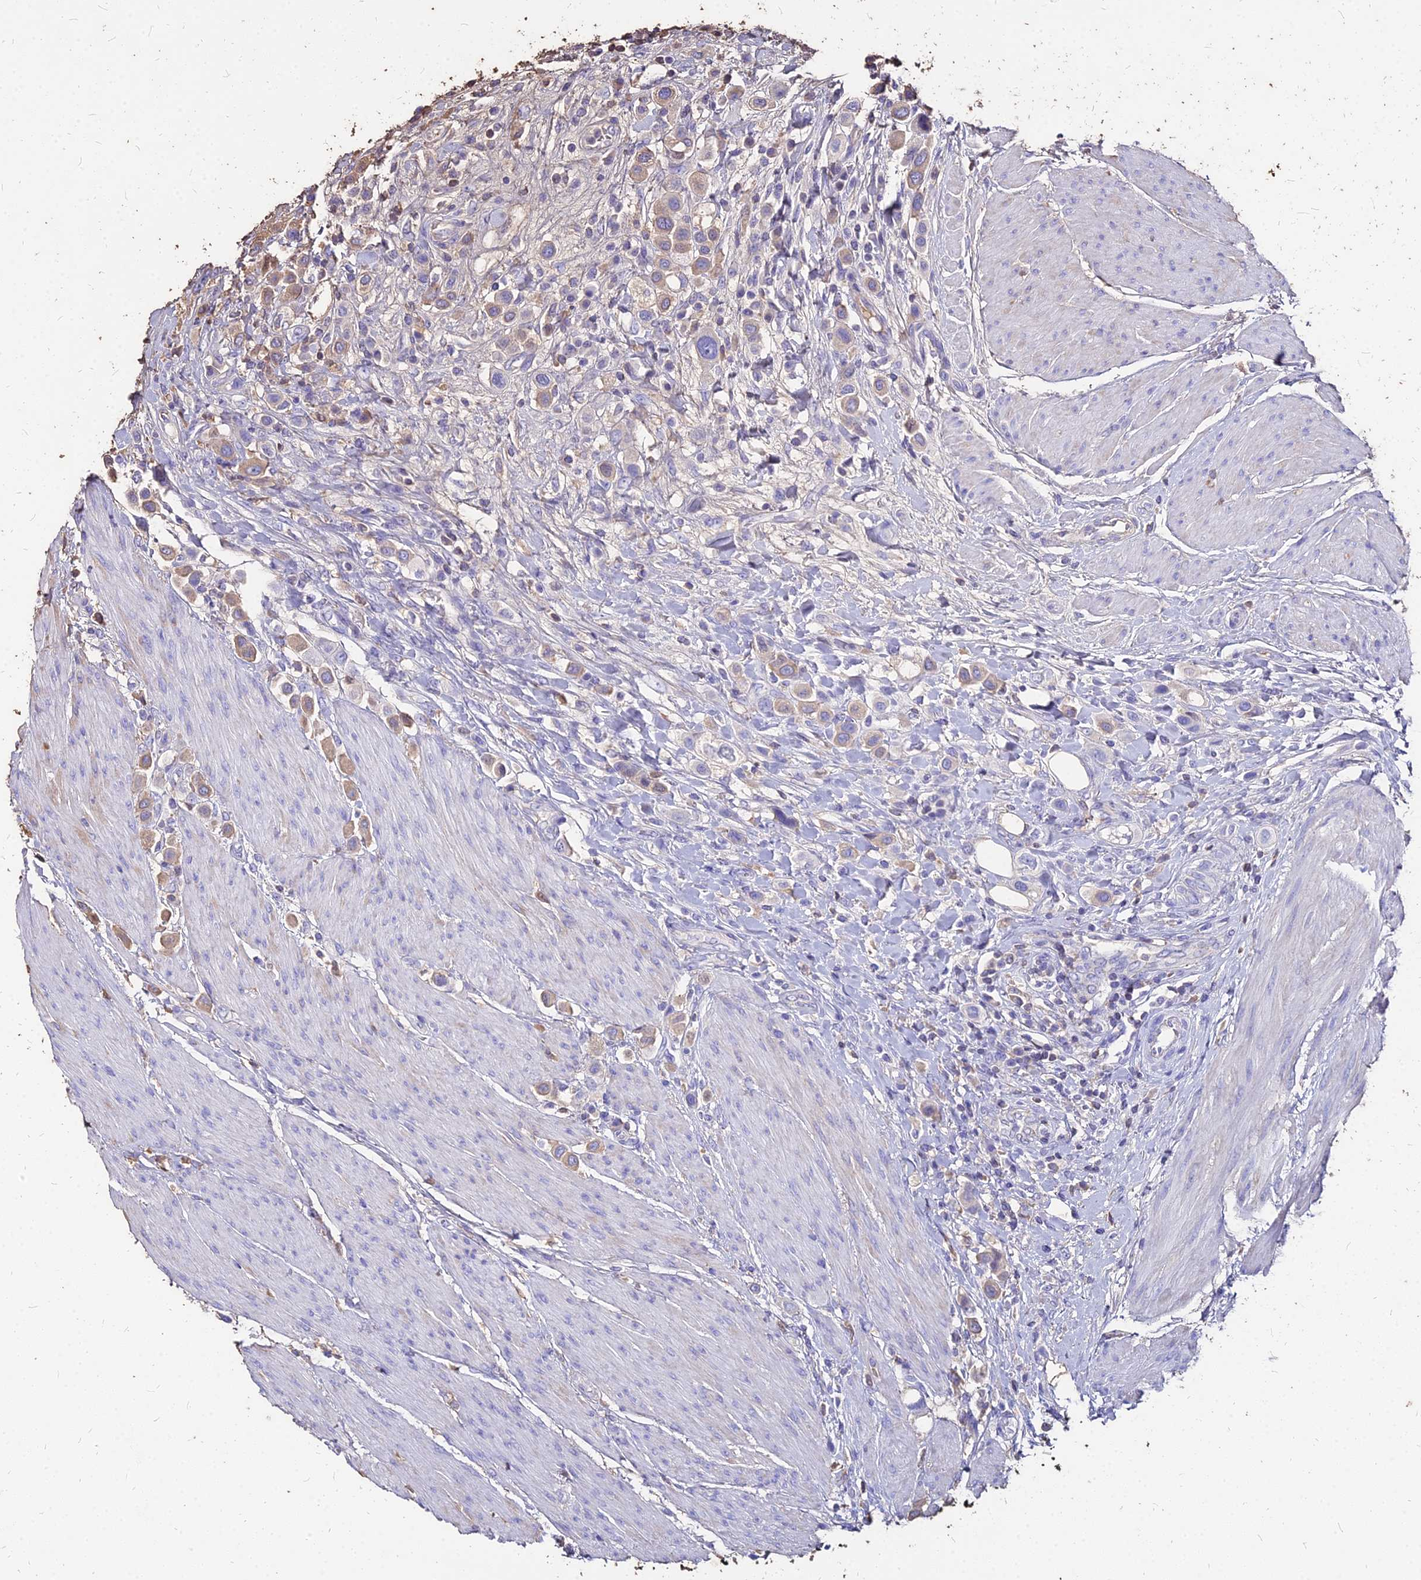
{"staining": {"intensity": "weak", "quantity": "25%-75%", "location": "cytoplasmic/membranous"}, "tissue": "urothelial cancer", "cell_type": "Tumor cells", "image_type": "cancer", "snomed": [{"axis": "morphology", "description": "Urothelial carcinoma, High grade"}, {"axis": "topography", "description": "Urinary bladder"}], "caption": "DAB (3,3'-diaminobenzidine) immunohistochemical staining of urothelial cancer displays weak cytoplasmic/membranous protein staining in approximately 25%-75% of tumor cells. (DAB = brown stain, brightfield microscopy at high magnification).", "gene": "NME5", "patient": {"sex": "male", "age": 50}}